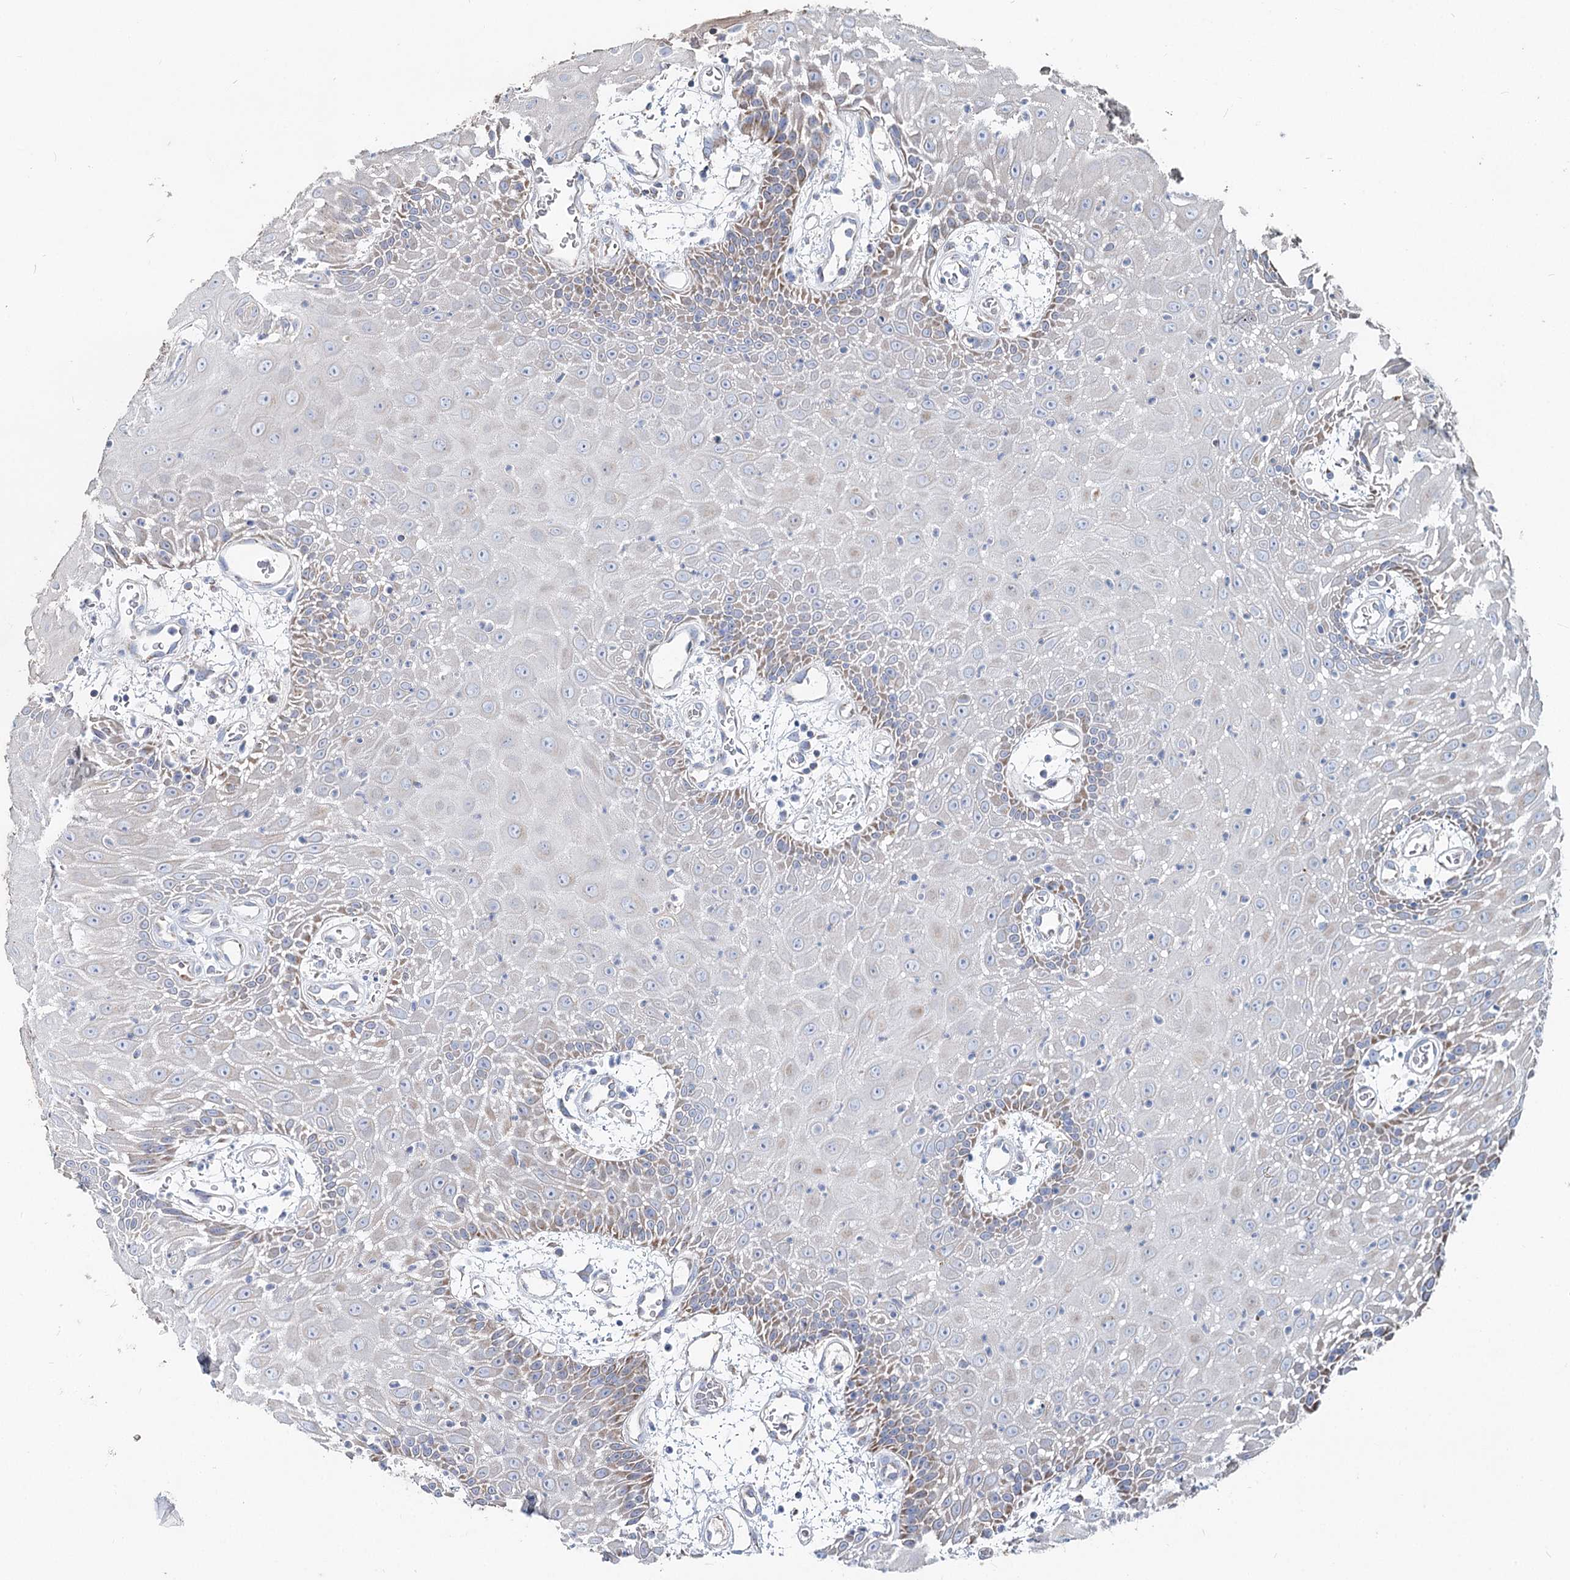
{"staining": {"intensity": "weak", "quantity": "<25%", "location": "cytoplasmic/membranous"}, "tissue": "oral mucosa", "cell_type": "Squamous epithelial cells", "image_type": "normal", "snomed": [{"axis": "morphology", "description": "Normal tissue, NOS"}, {"axis": "topography", "description": "Skeletal muscle"}, {"axis": "topography", "description": "Oral tissue"}, {"axis": "topography", "description": "Salivary gland"}, {"axis": "topography", "description": "Peripheral nerve tissue"}], "caption": "DAB immunohistochemical staining of normal human oral mucosa displays no significant expression in squamous epithelial cells.", "gene": "MCCC2", "patient": {"sex": "male", "age": 54}}